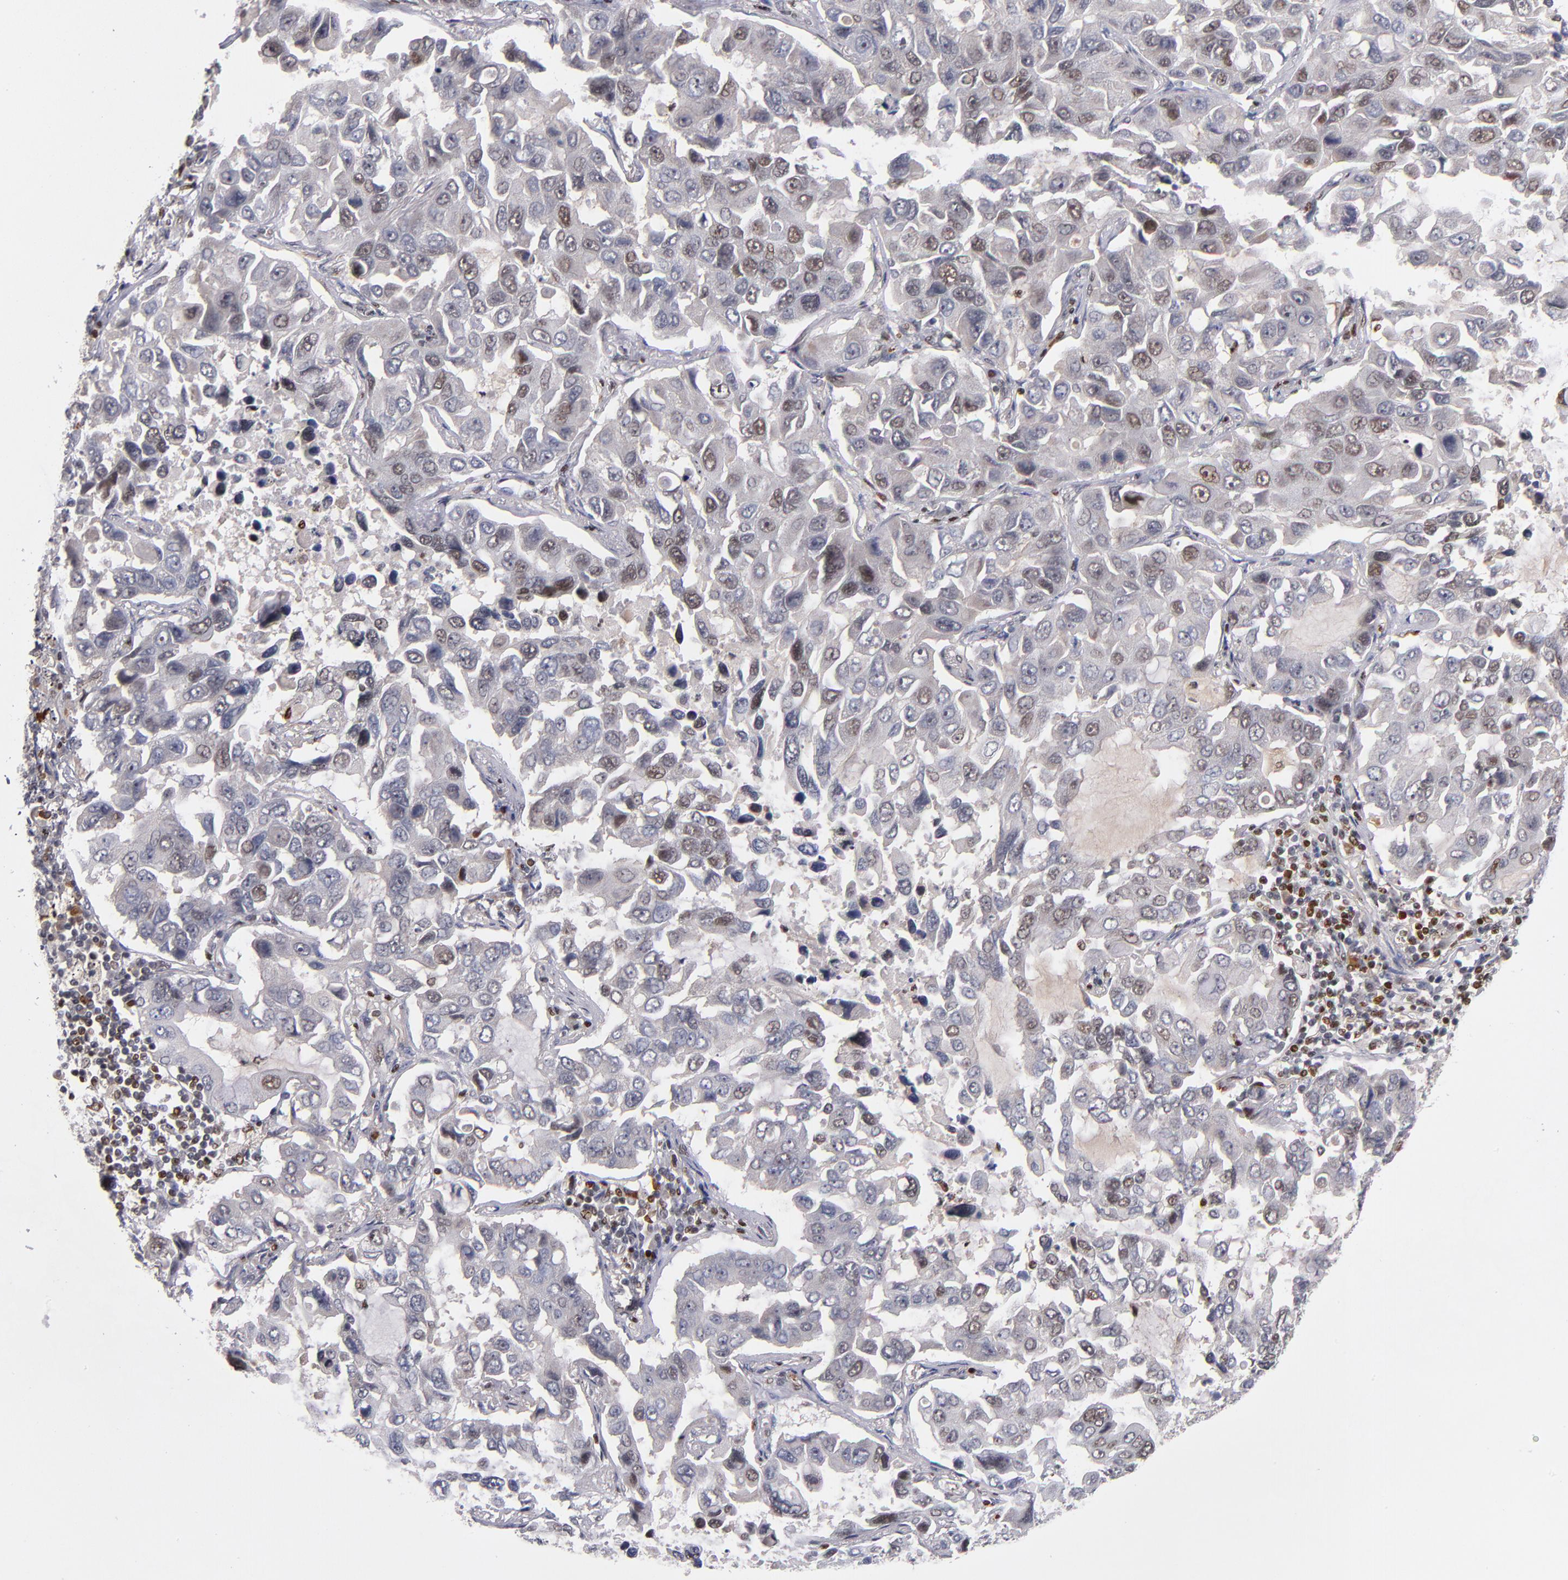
{"staining": {"intensity": "weak", "quantity": "25%-75%", "location": "nuclear"}, "tissue": "lung cancer", "cell_type": "Tumor cells", "image_type": "cancer", "snomed": [{"axis": "morphology", "description": "Adenocarcinoma, NOS"}, {"axis": "topography", "description": "Lung"}], "caption": "High-power microscopy captured an IHC image of lung cancer (adenocarcinoma), revealing weak nuclear positivity in about 25%-75% of tumor cells.", "gene": "KDM6A", "patient": {"sex": "male", "age": 64}}